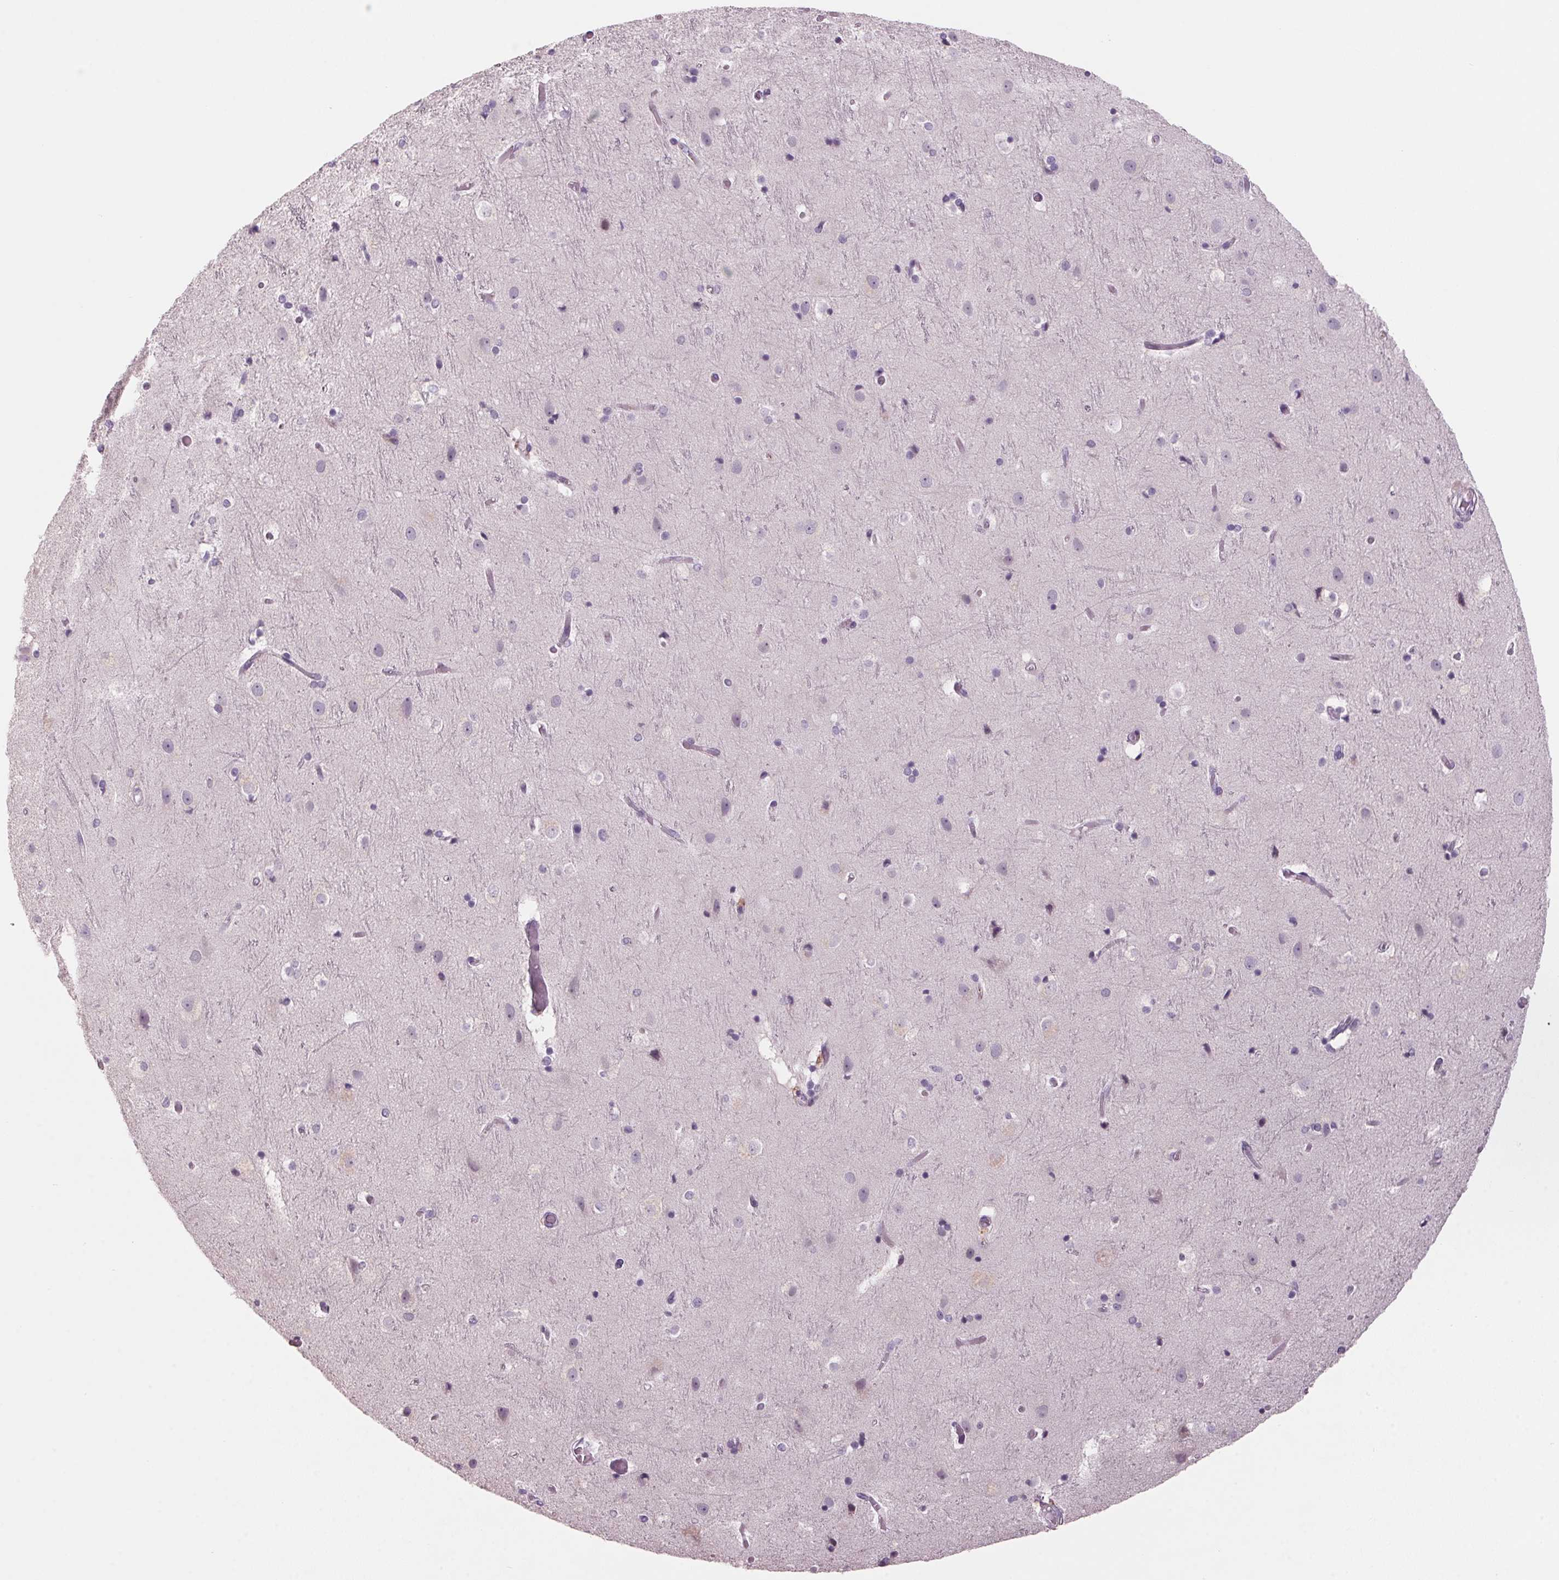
{"staining": {"intensity": "negative", "quantity": "none", "location": "none"}, "tissue": "cerebral cortex", "cell_type": "Endothelial cells", "image_type": "normal", "snomed": [{"axis": "morphology", "description": "Normal tissue, NOS"}, {"axis": "topography", "description": "Cerebral cortex"}], "caption": "Endothelial cells show no significant protein expression in benign cerebral cortex. (DAB (3,3'-diaminobenzidine) immunohistochemistry (IHC) visualized using brightfield microscopy, high magnification).", "gene": "ADAM20", "patient": {"sex": "female", "age": 52}}